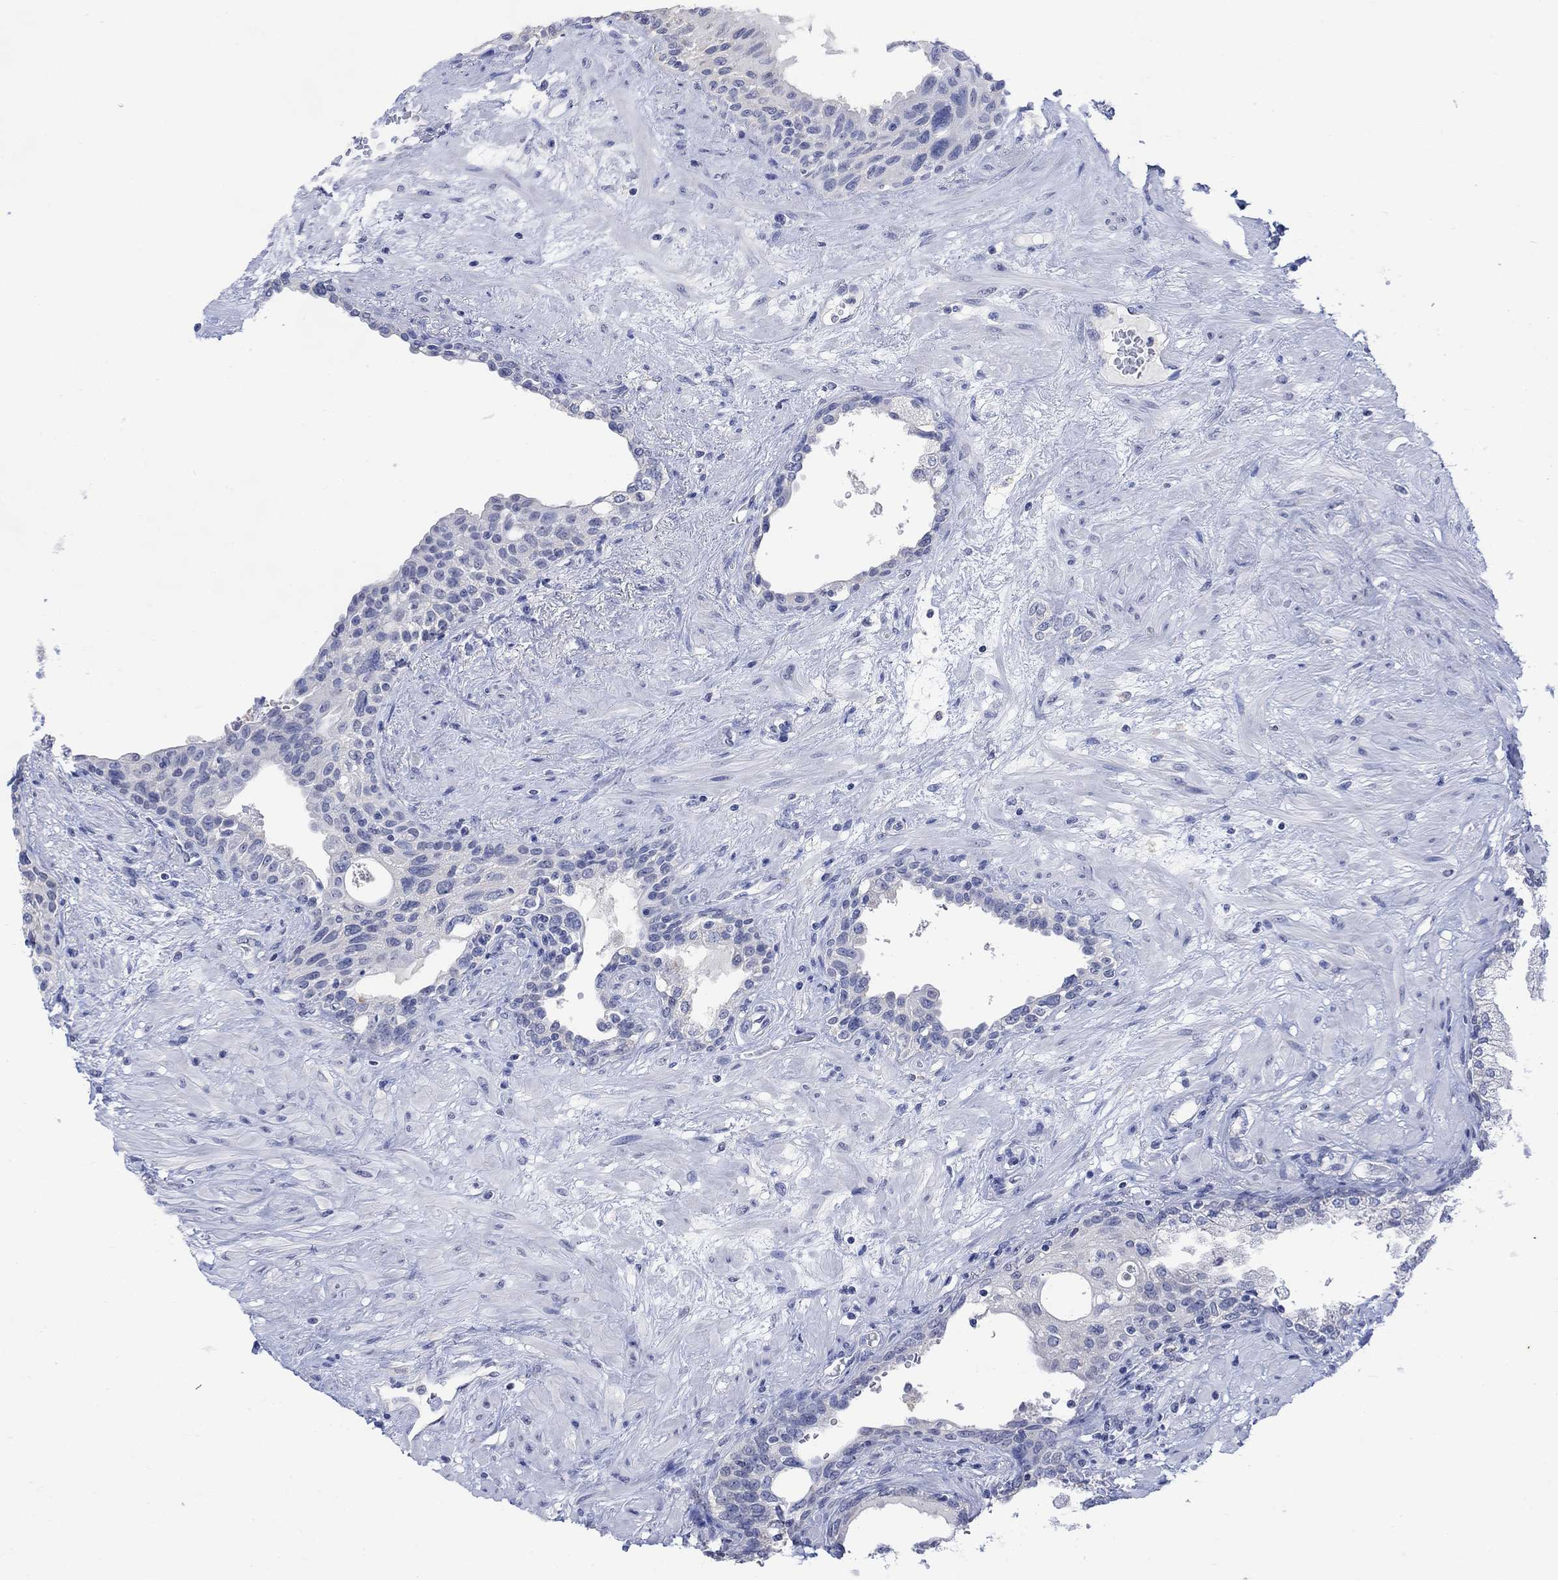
{"staining": {"intensity": "negative", "quantity": "none", "location": "none"}, "tissue": "prostate", "cell_type": "Glandular cells", "image_type": "normal", "snomed": [{"axis": "morphology", "description": "Normal tissue, NOS"}, {"axis": "topography", "description": "Prostate"}], "caption": "Glandular cells show no significant positivity in normal prostate. (IHC, brightfield microscopy, high magnification).", "gene": "FBP2", "patient": {"sex": "male", "age": 63}}